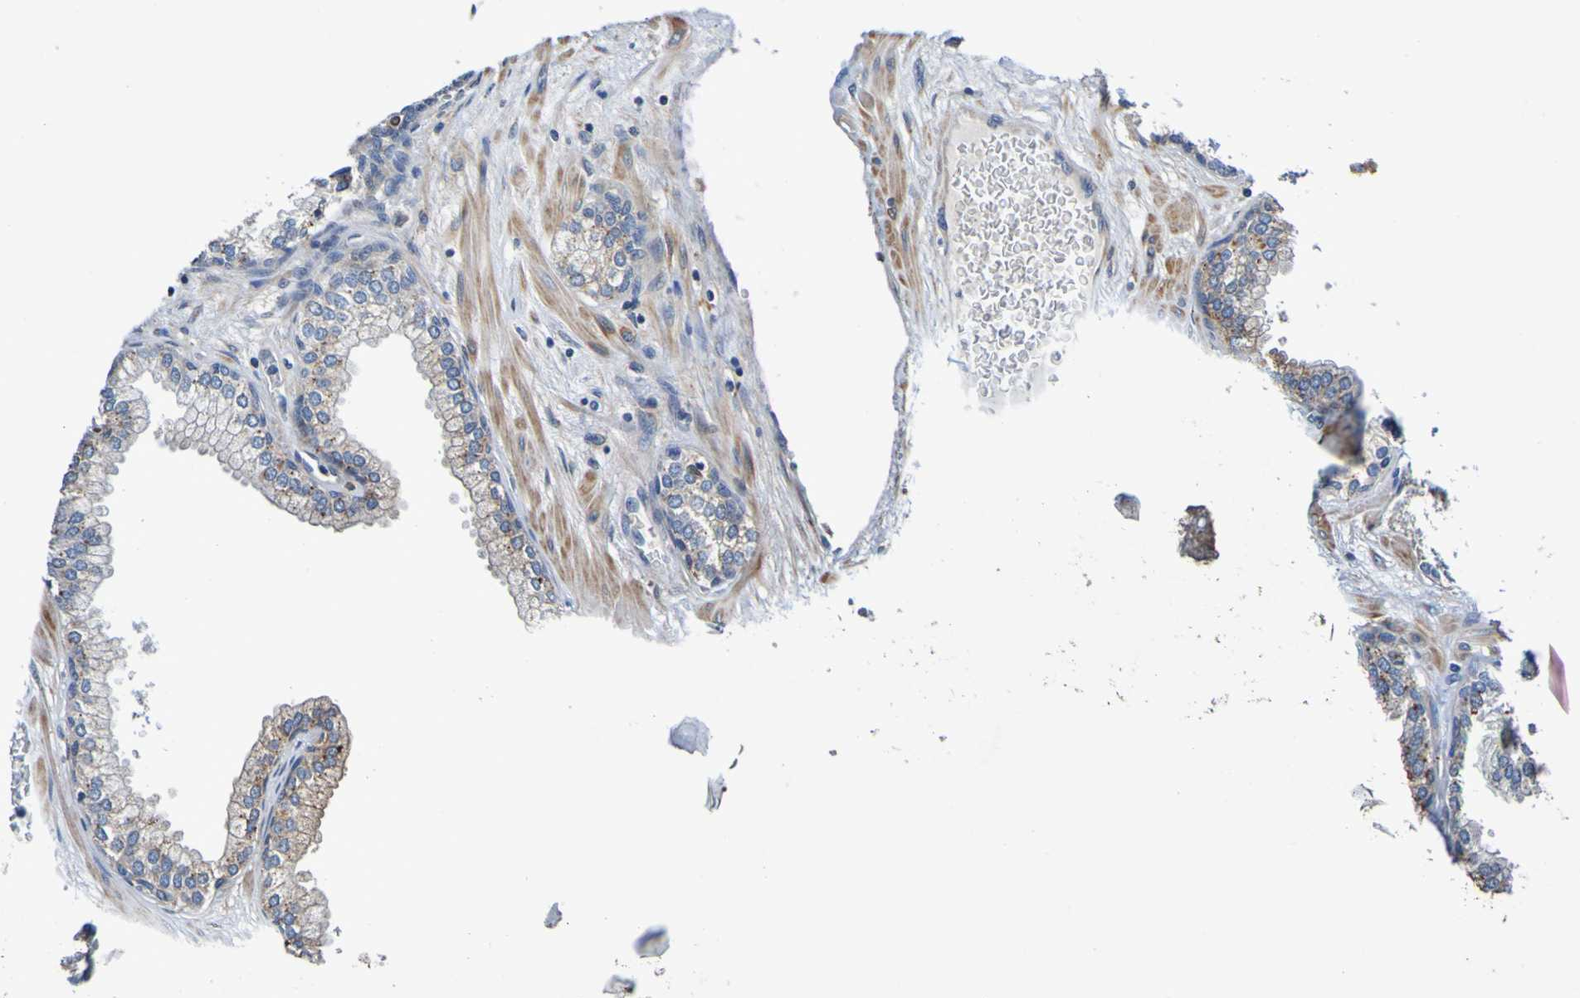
{"staining": {"intensity": "moderate", "quantity": "<25%", "location": "cytoplasmic/membranous"}, "tissue": "prostate", "cell_type": "Glandular cells", "image_type": "normal", "snomed": [{"axis": "morphology", "description": "Normal tissue, NOS"}, {"axis": "morphology", "description": "Urothelial carcinoma, Low grade"}, {"axis": "topography", "description": "Urinary bladder"}, {"axis": "topography", "description": "Prostate"}], "caption": "Immunohistochemistry staining of normal prostate, which shows low levels of moderate cytoplasmic/membranous staining in about <25% of glandular cells indicating moderate cytoplasmic/membranous protein positivity. The staining was performed using DAB (3,3'-diaminobenzidine) (brown) for protein detection and nuclei were counterstained in hematoxylin (blue).", "gene": "METAP2", "patient": {"sex": "male", "age": 60}}